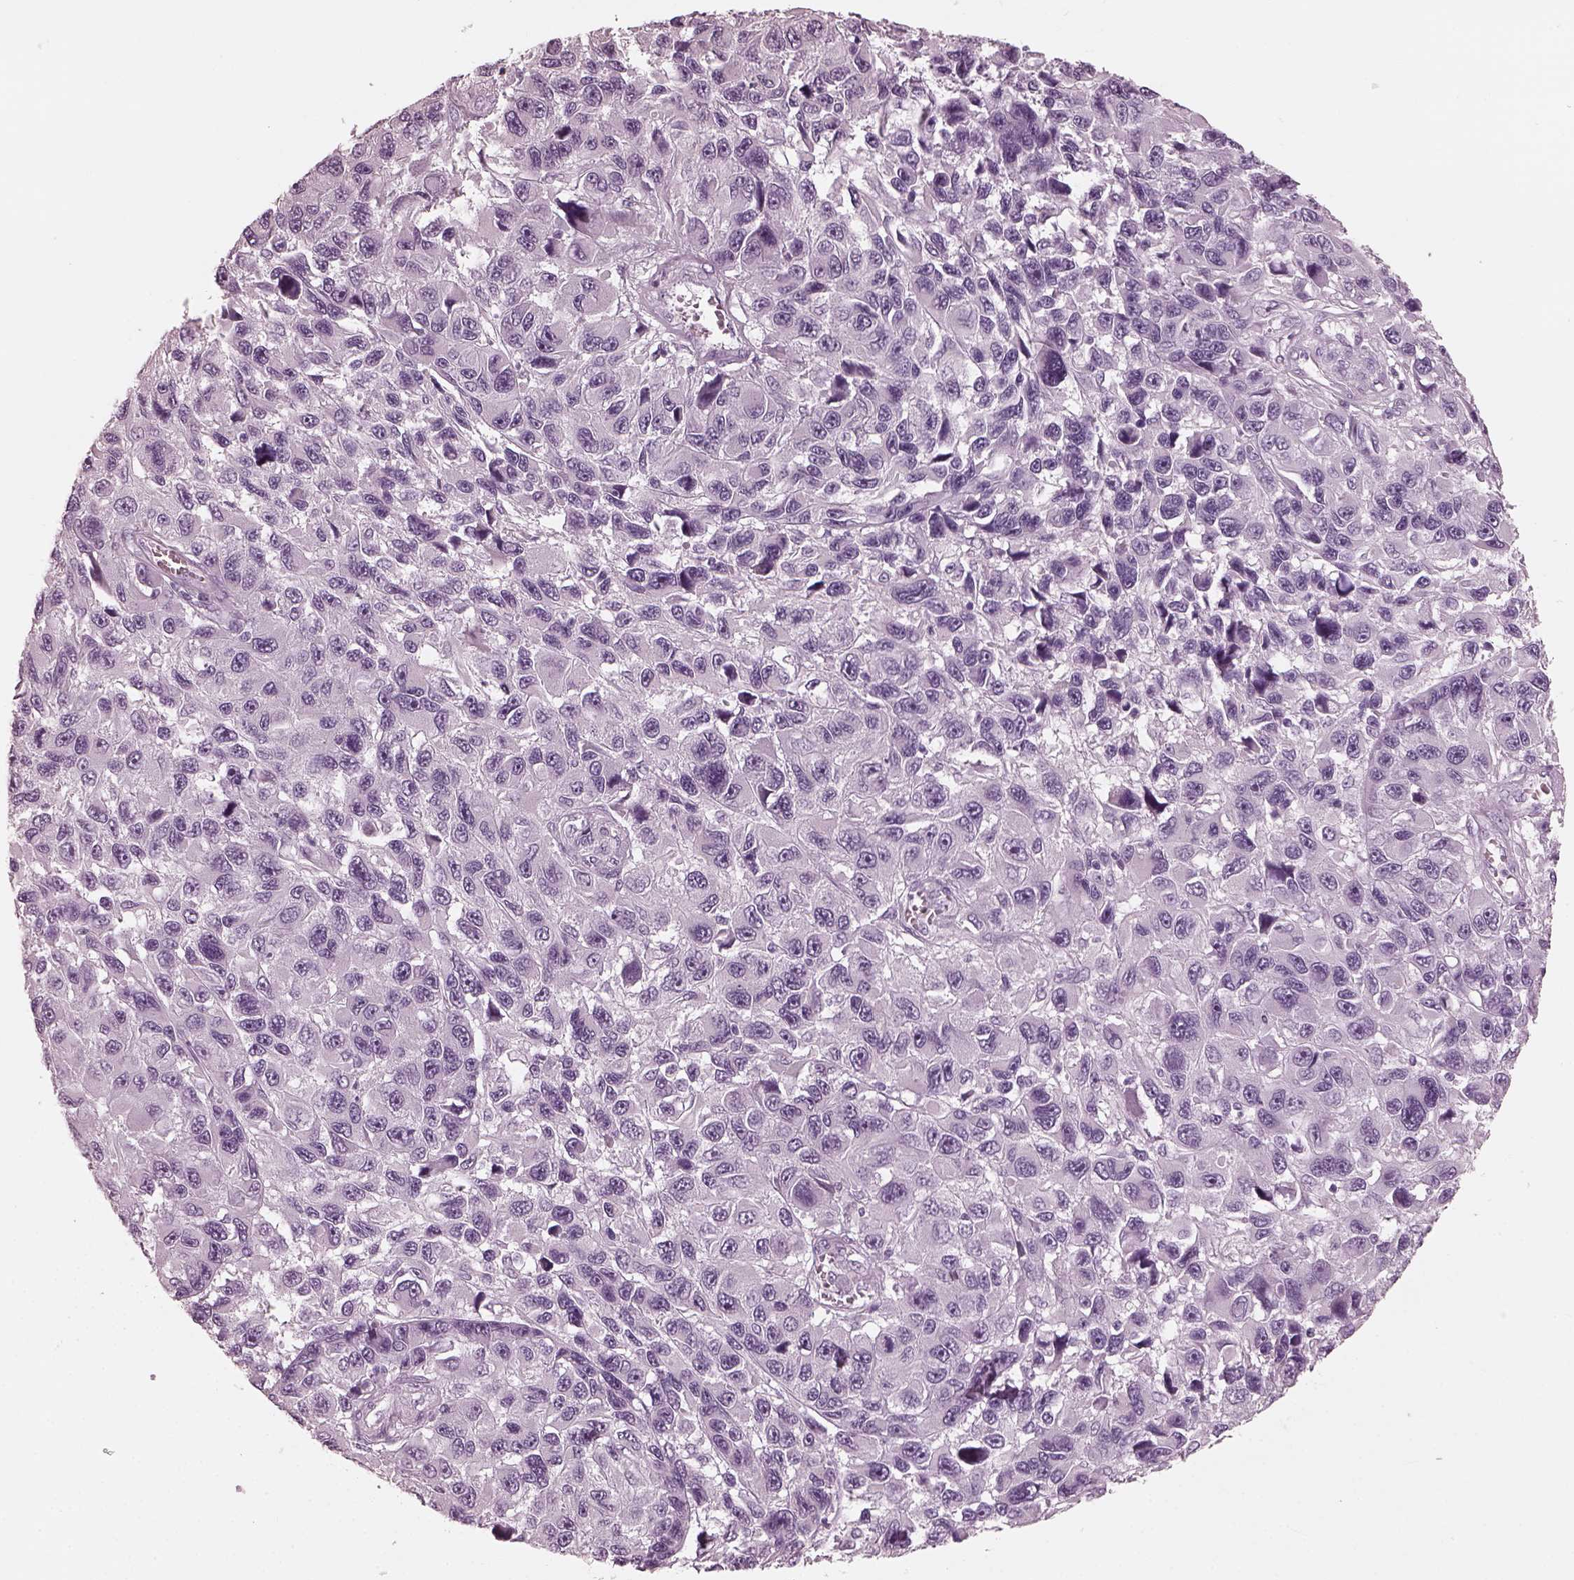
{"staining": {"intensity": "negative", "quantity": "none", "location": "none"}, "tissue": "melanoma", "cell_type": "Tumor cells", "image_type": "cancer", "snomed": [{"axis": "morphology", "description": "Malignant melanoma, NOS"}, {"axis": "topography", "description": "Skin"}], "caption": "The micrograph shows no significant expression in tumor cells of melanoma.", "gene": "FABP9", "patient": {"sex": "male", "age": 53}}